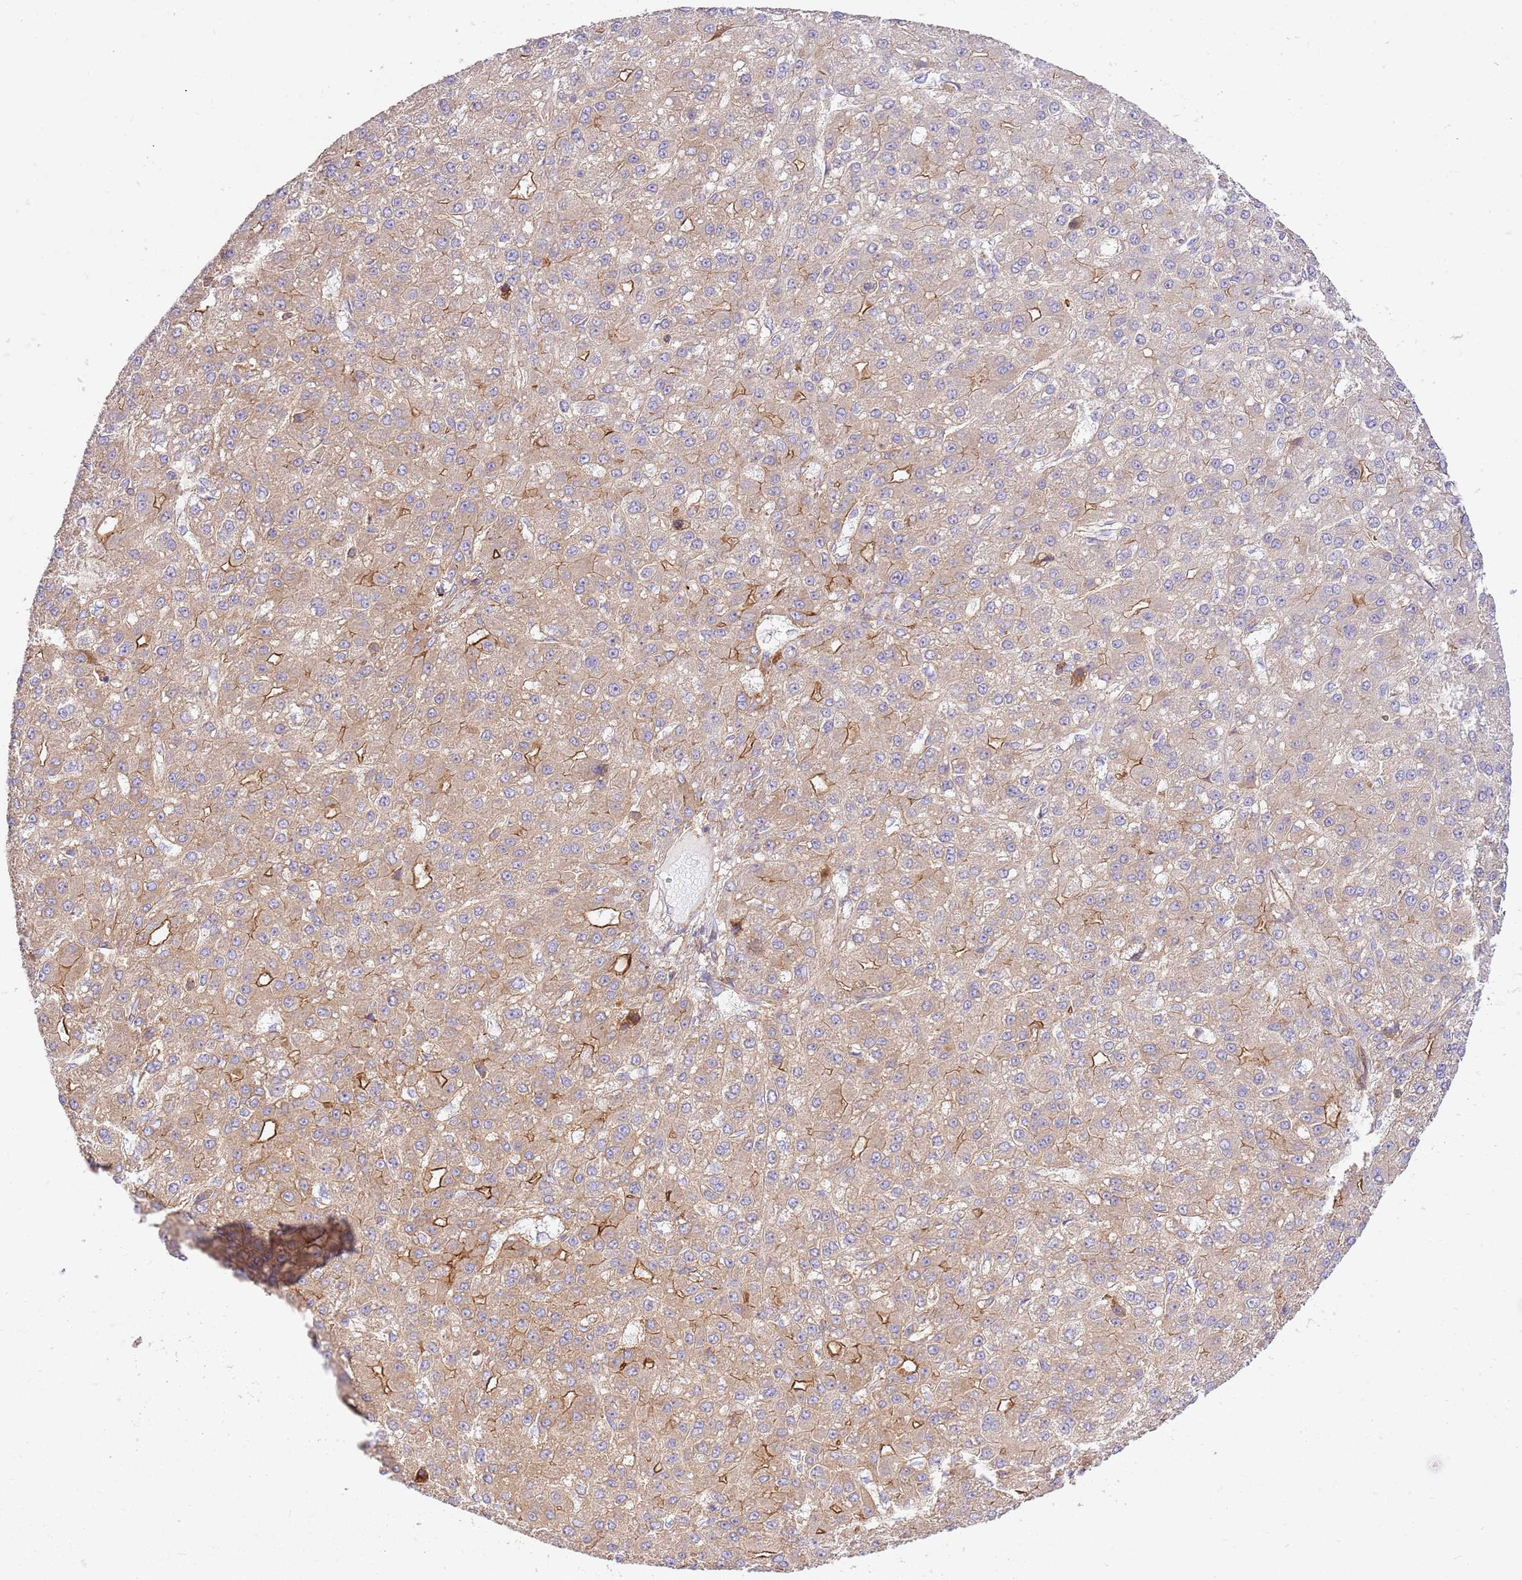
{"staining": {"intensity": "moderate", "quantity": "<25%", "location": "cytoplasmic/membranous"}, "tissue": "liver cancer", "cell_type": "Tumor cells", "image_type": "cancer", "snomed": [{"axis": "morphology", "description": "Carcinoma, Hepatocellular, NOS"}, {"axis": "topography", "description": "Liver"}], "caption": "Immunohistochemical staining of human liver cancer (hepatocellular carcinoma) shows low levels of moderate cytoplasmic/membranous expression in about <25% of tumor cells.", "gene": "EFCAB8", "patient": {"sex": "male", "age": 67}}